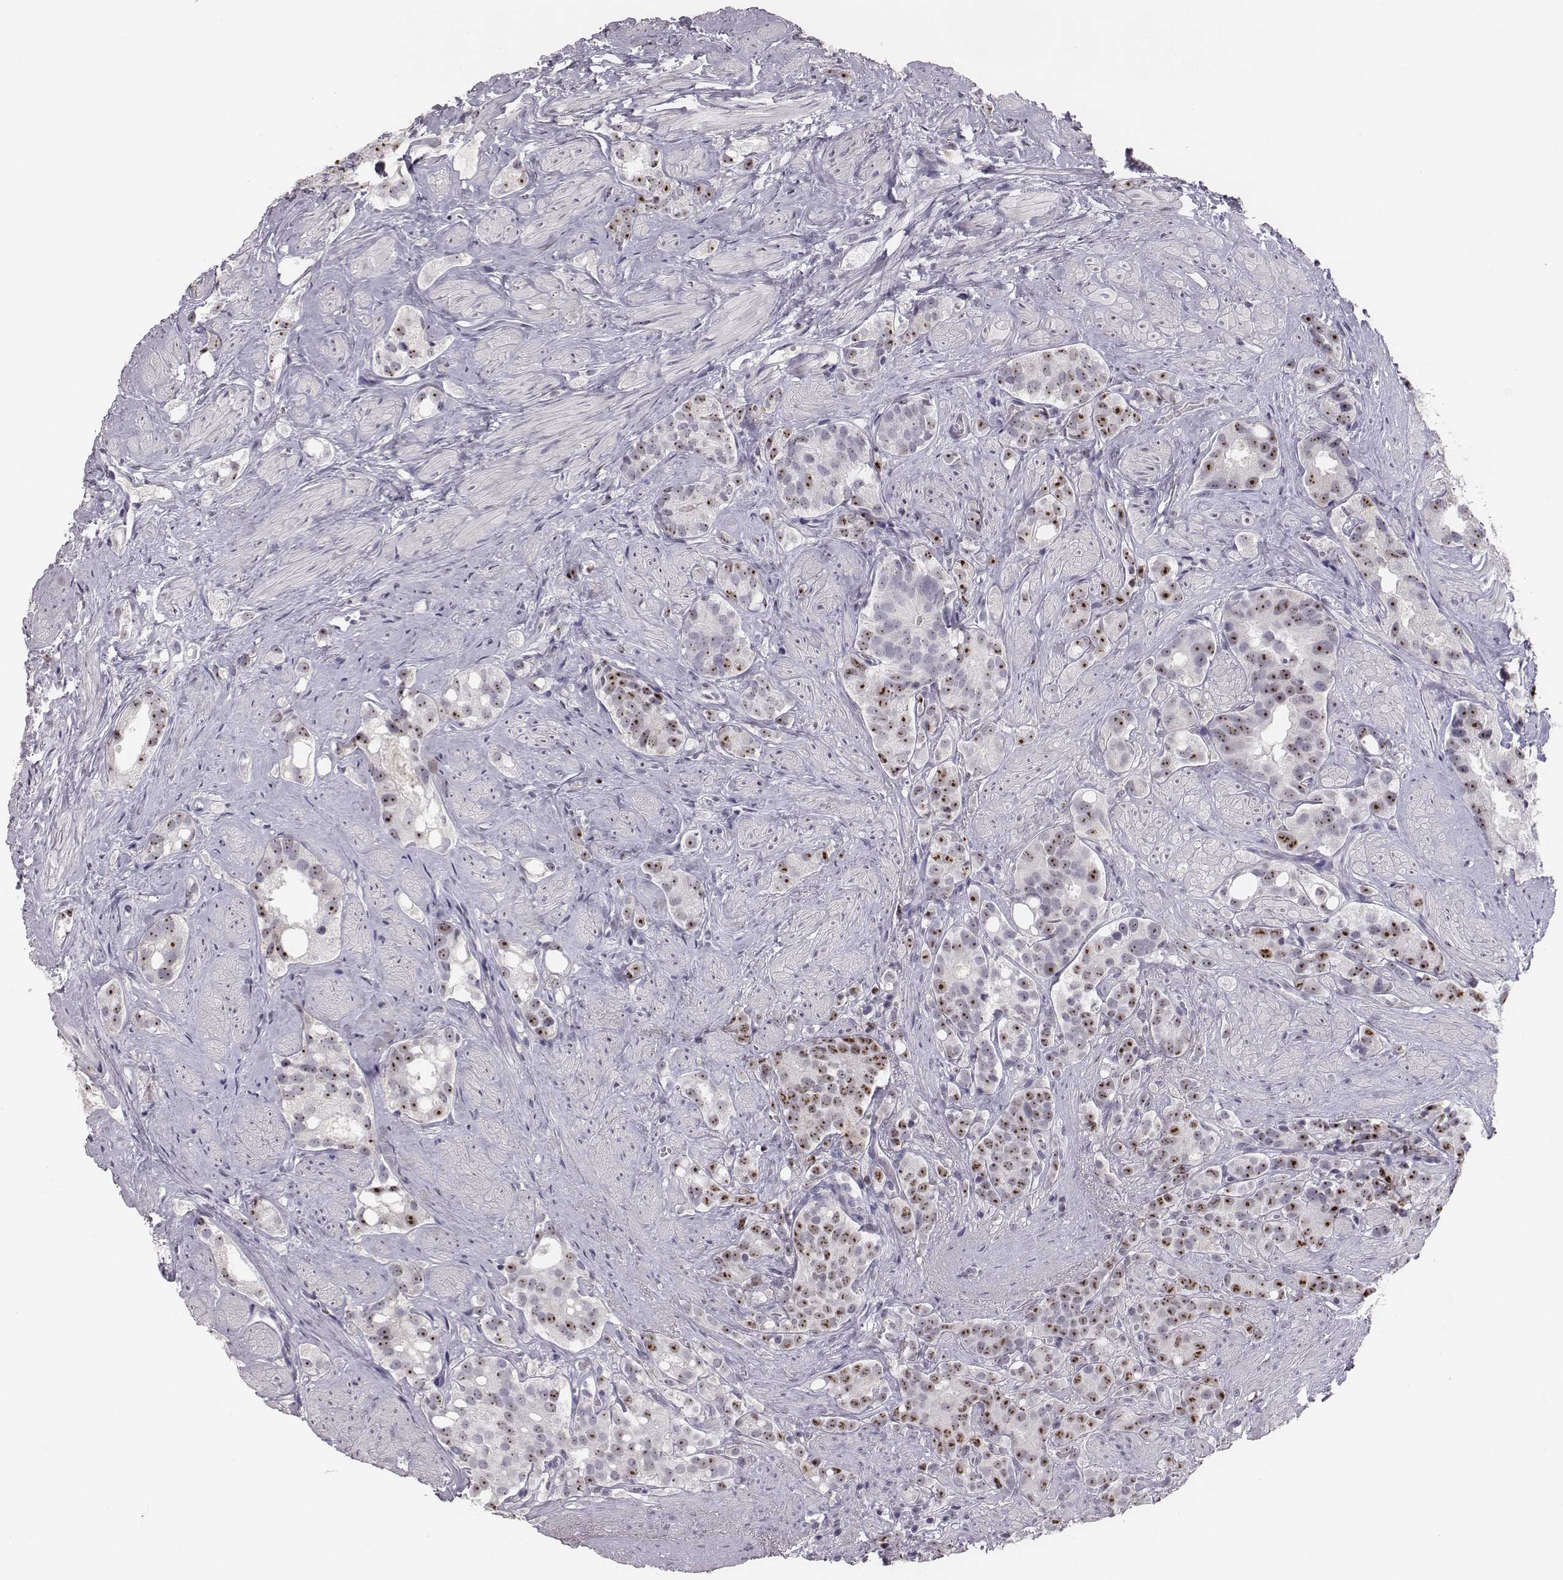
{"staining": {"intensity": "strong", "quantity": ">75%", "location": "nuclear"}, "tissue": "prostate cancer", "cell_type": "Tumor cells", "image_type": "cancer", "snomed": [{"axis": "morphology", "description": "Adenocarcinoma, High grade"}, {"axis": "topography", "description": "Prostate"}], "caption": "DAB immunohistochemical staining of prostate high-grade adenocarcinoma exhibits strong nuclear protein staining in about >75% of tumor cells.", "gene": "NIFK", "patient": {"sex": "male", "age": 75}}